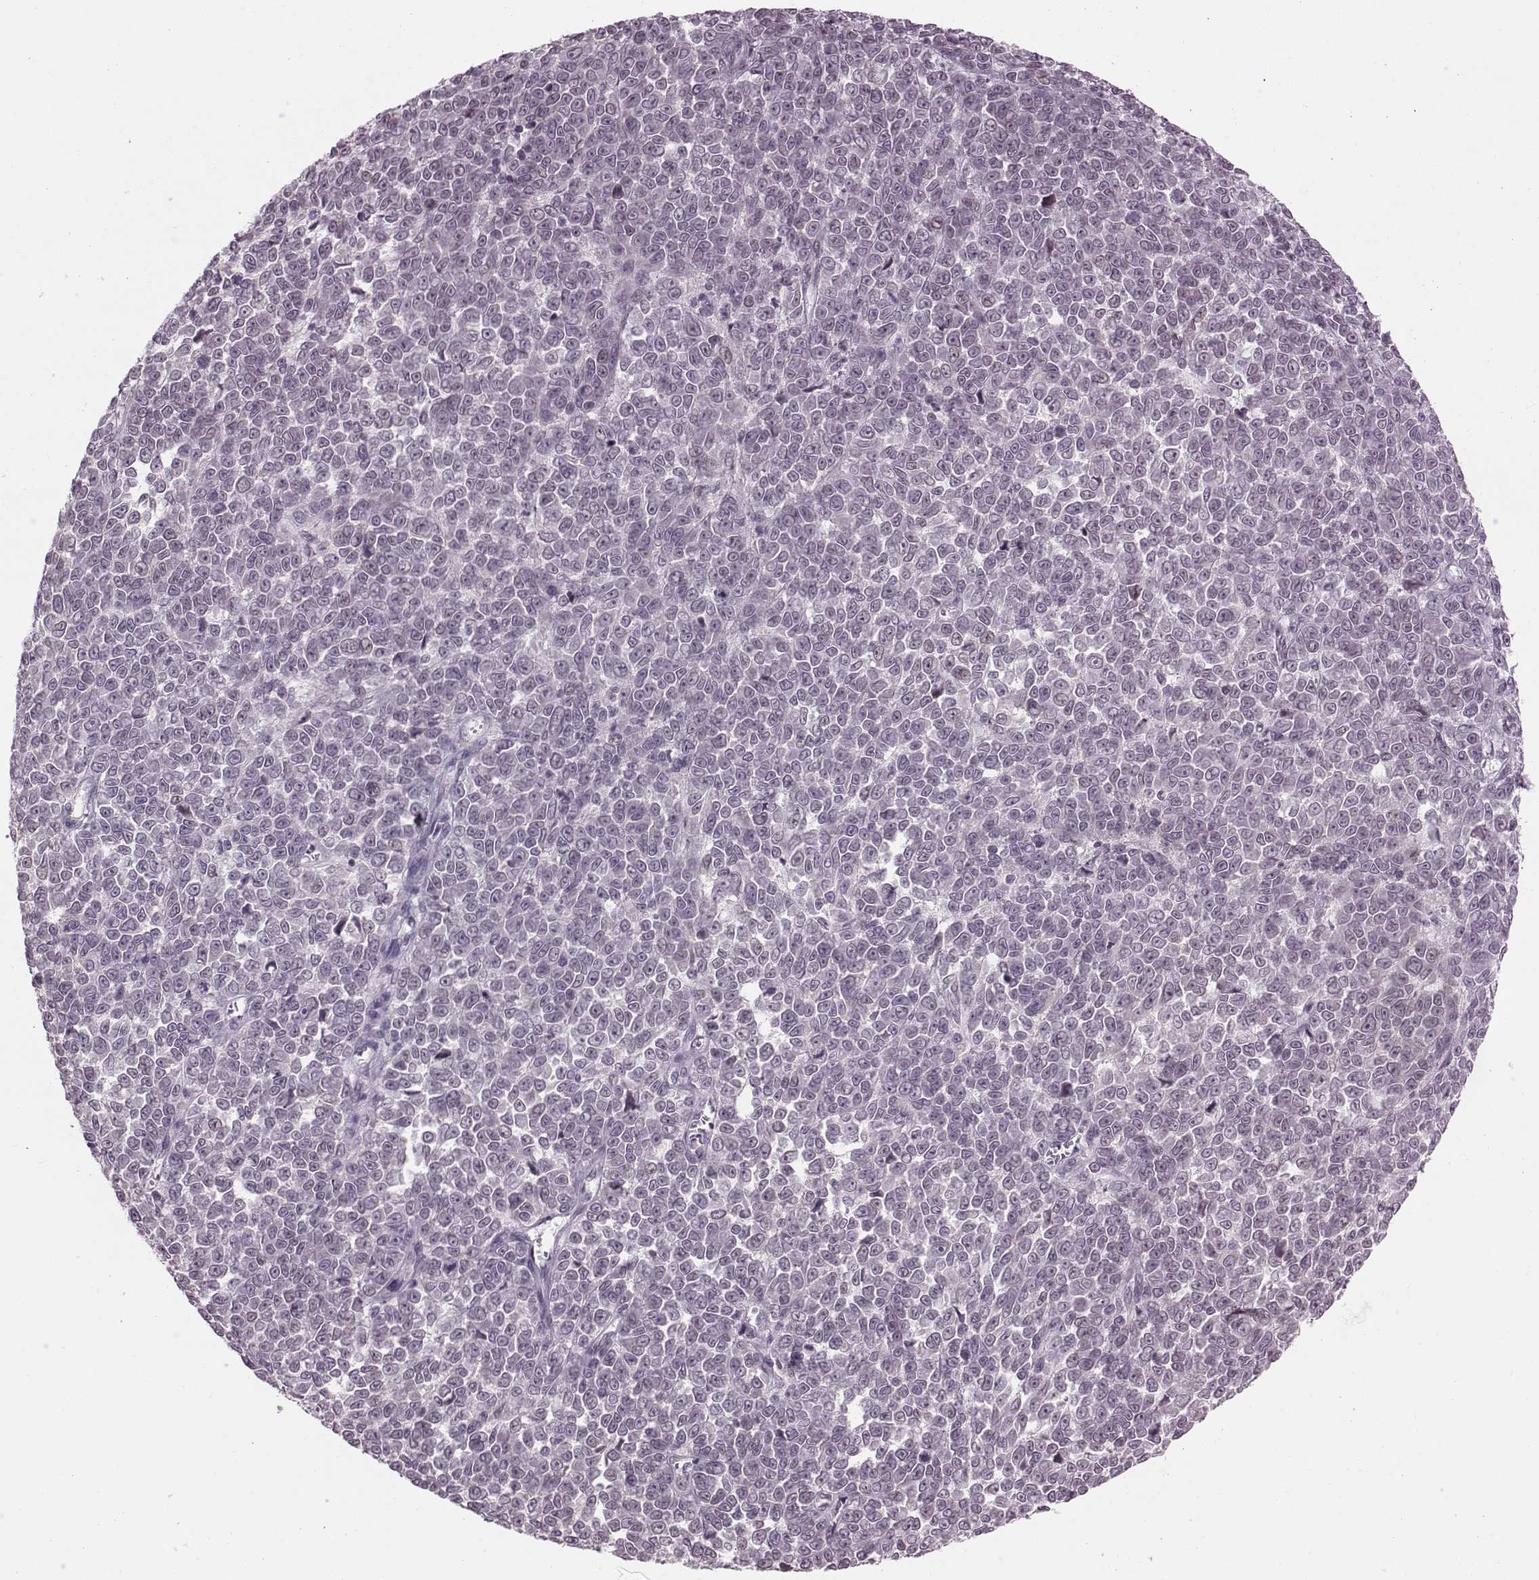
{"staining": {"intensity": "negative", "quantity": "none", "location": "none"}, "tissue": "melanoma", "cell_type": "Tumor cells", "image_type": "cancer", "snomed": [{"axis": "morphology", "description": "Malignant melanoma, NOS"}, {"axis": "topography", "description": "Skin"}], "caption": "Immunohistochemistry micrograph of neoplastic tissue: human melanoma stained with DAB (3,3'-diaminobenzidine) reveals no significant protein positivity in tumor cells.", "gene": "DNAAF1", "patient": {"sex": "female", "age": 95}}